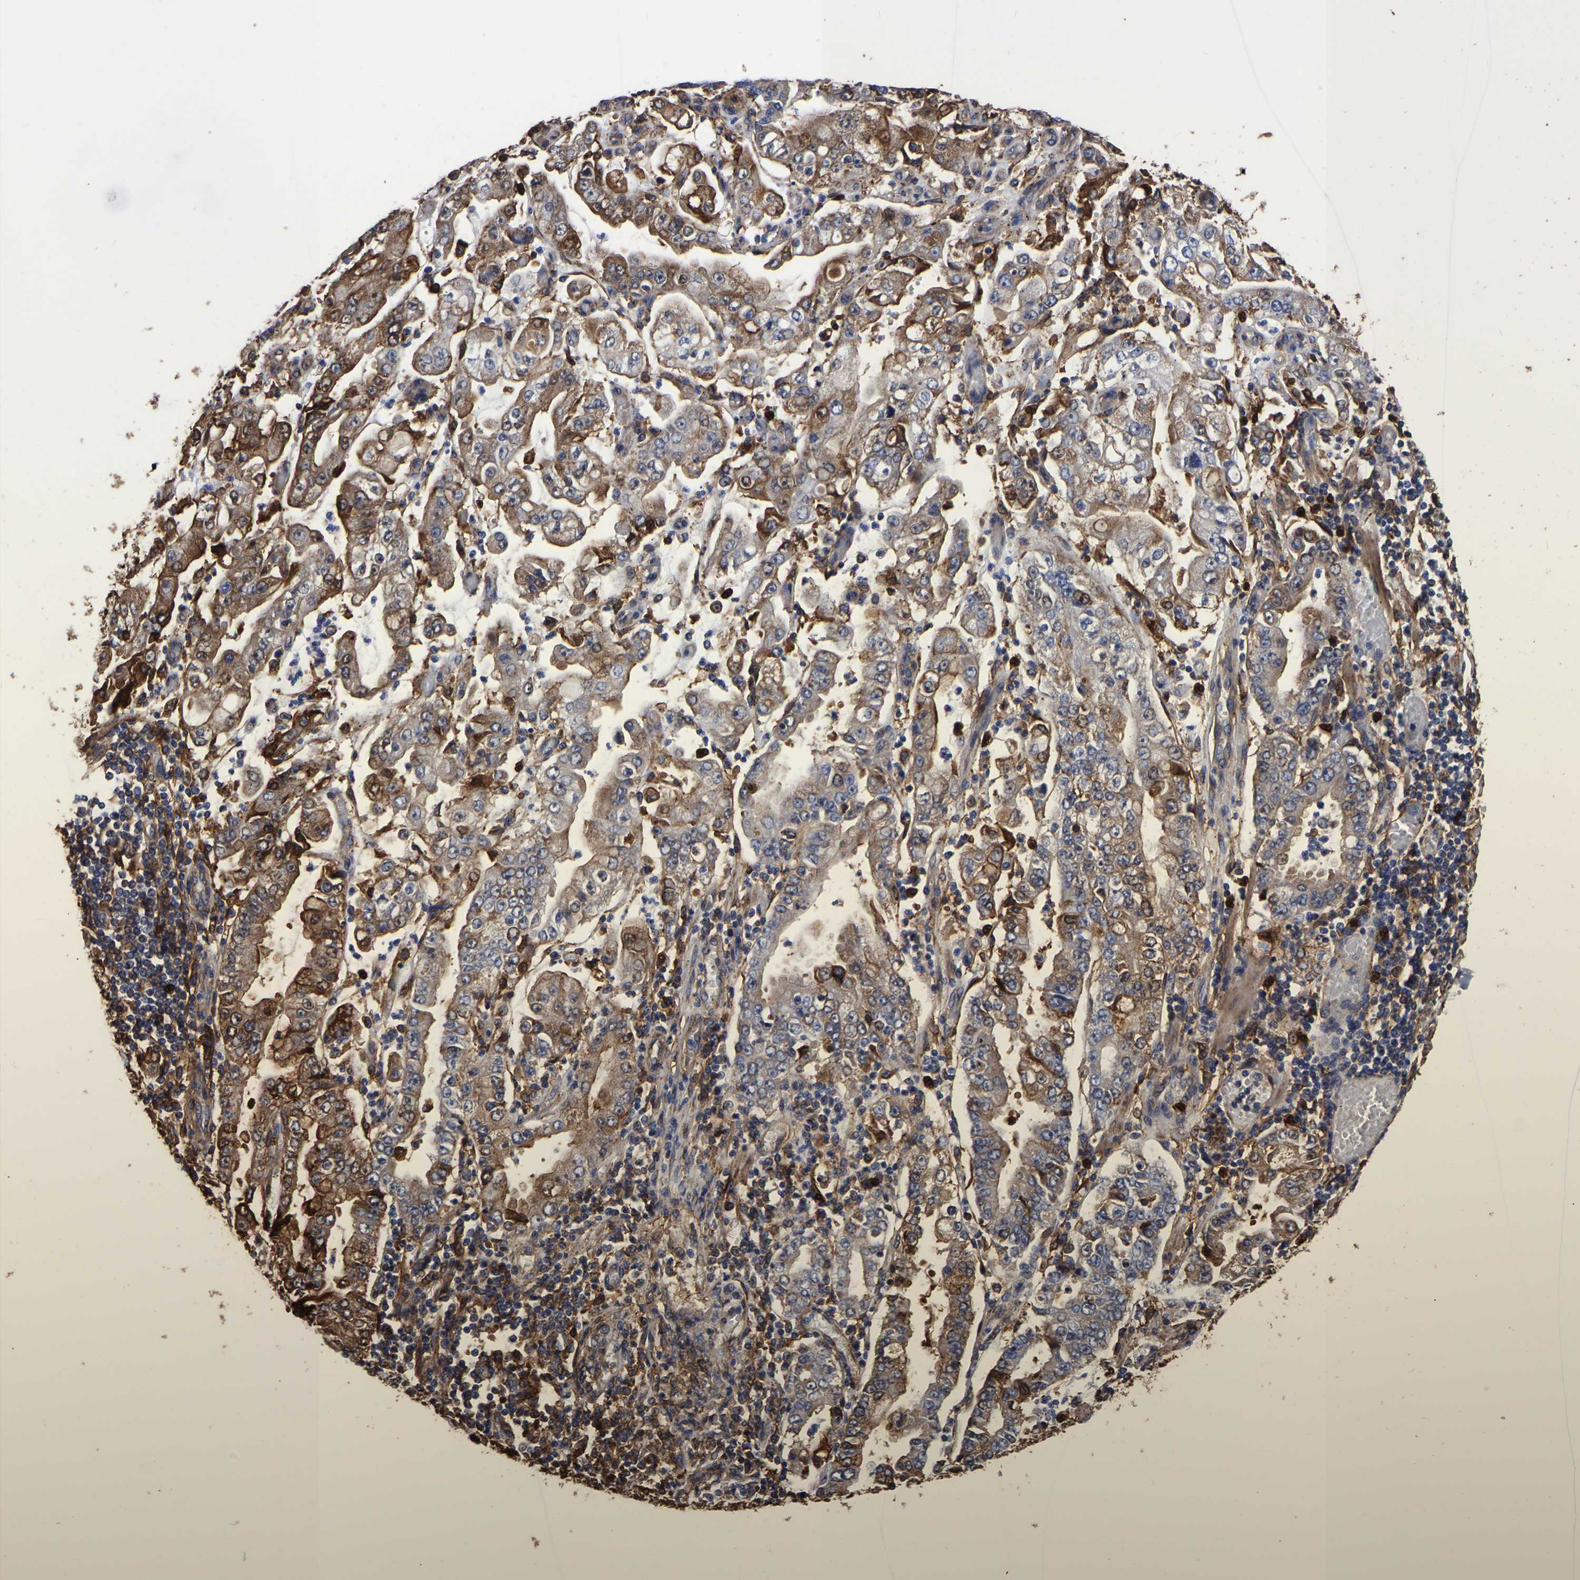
{"staining": {"intensity": "moderate", "quantity": ">75%", "location": "cytoplasmic/membranous"}, "tissue": "stomach cancer", "cell_type": "Tumor cells", "image_type": "cancer", "snomed": [{"axis": "morphology", "description": "Adenocarcinoma, NOS"}, {"axis": "topography", "description": "Stomach"}], "caption": "IHC histopathology image of human stomach cancer (adenocarcinoma) stained for a protein (brown), which demonstrates medium levels of moderate cytoplasmic/membranous positivity in approximately >75% of tumor cells.", "gene": "LIF", "patient": {"sex": "male", "age": 76}}